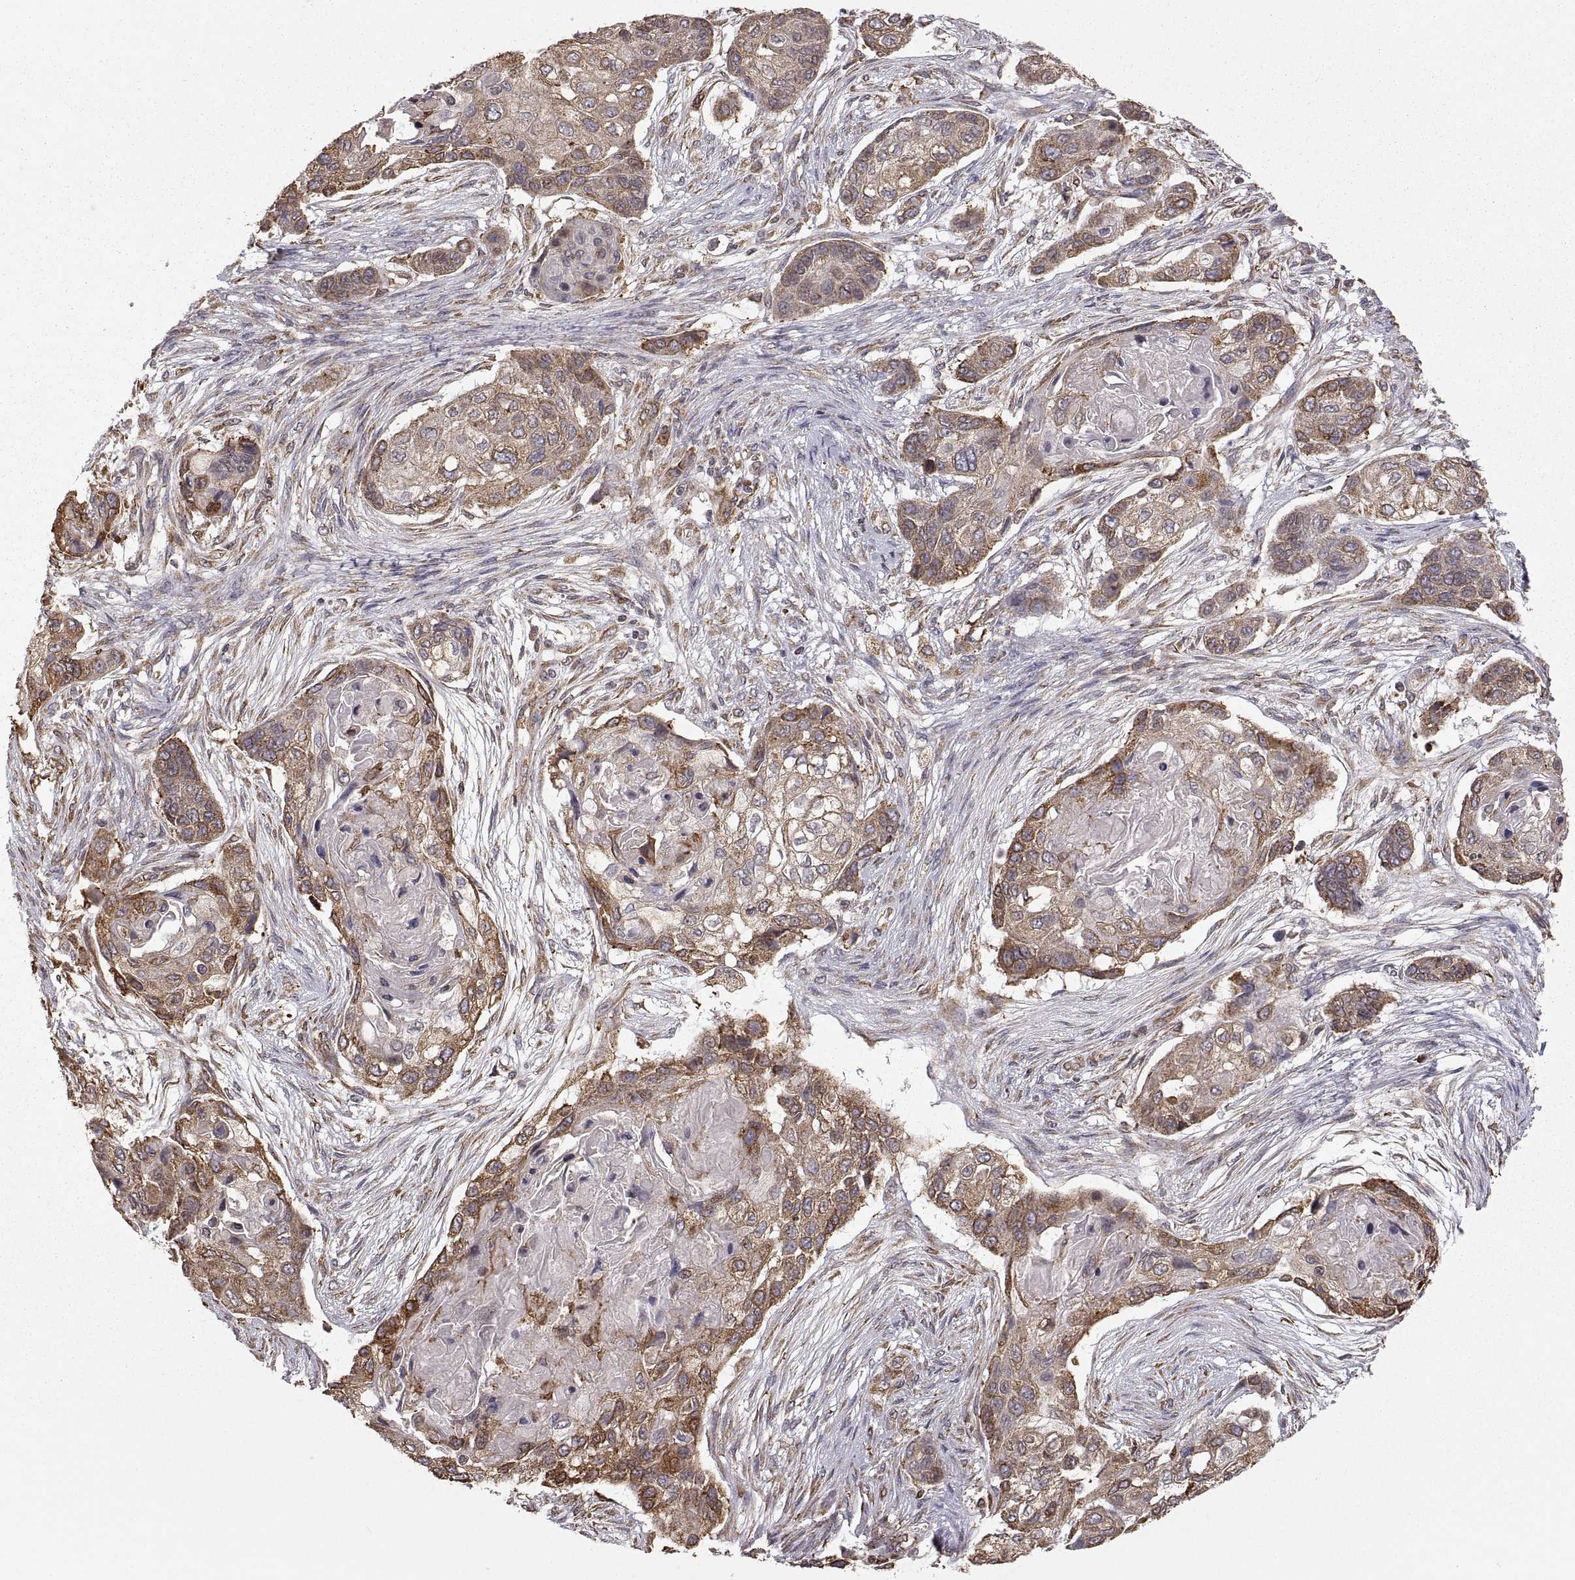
{"staining": {"intensity": "moderate", "quantity": "25%-75%", "location": "cytoplasmic/membranous"}, "tissue": "lung cancer", "cell_type": "Tumor cells", "image_type": "cancer", "snomed": [{"axis": "morphology", "description": "Squamous cell carcinoma, NOS"}, {"axis": "topography", "description": "Lung"}], "caption": "Human lung cancer (squamous cell carcinoma) stained with a brown dye displays moderate cytoplasmic/membranous positive positivity in about 25%-75% of tumor cells.", "gene": "PDIA3", "patient": {"sex": "male", "age": 69}}